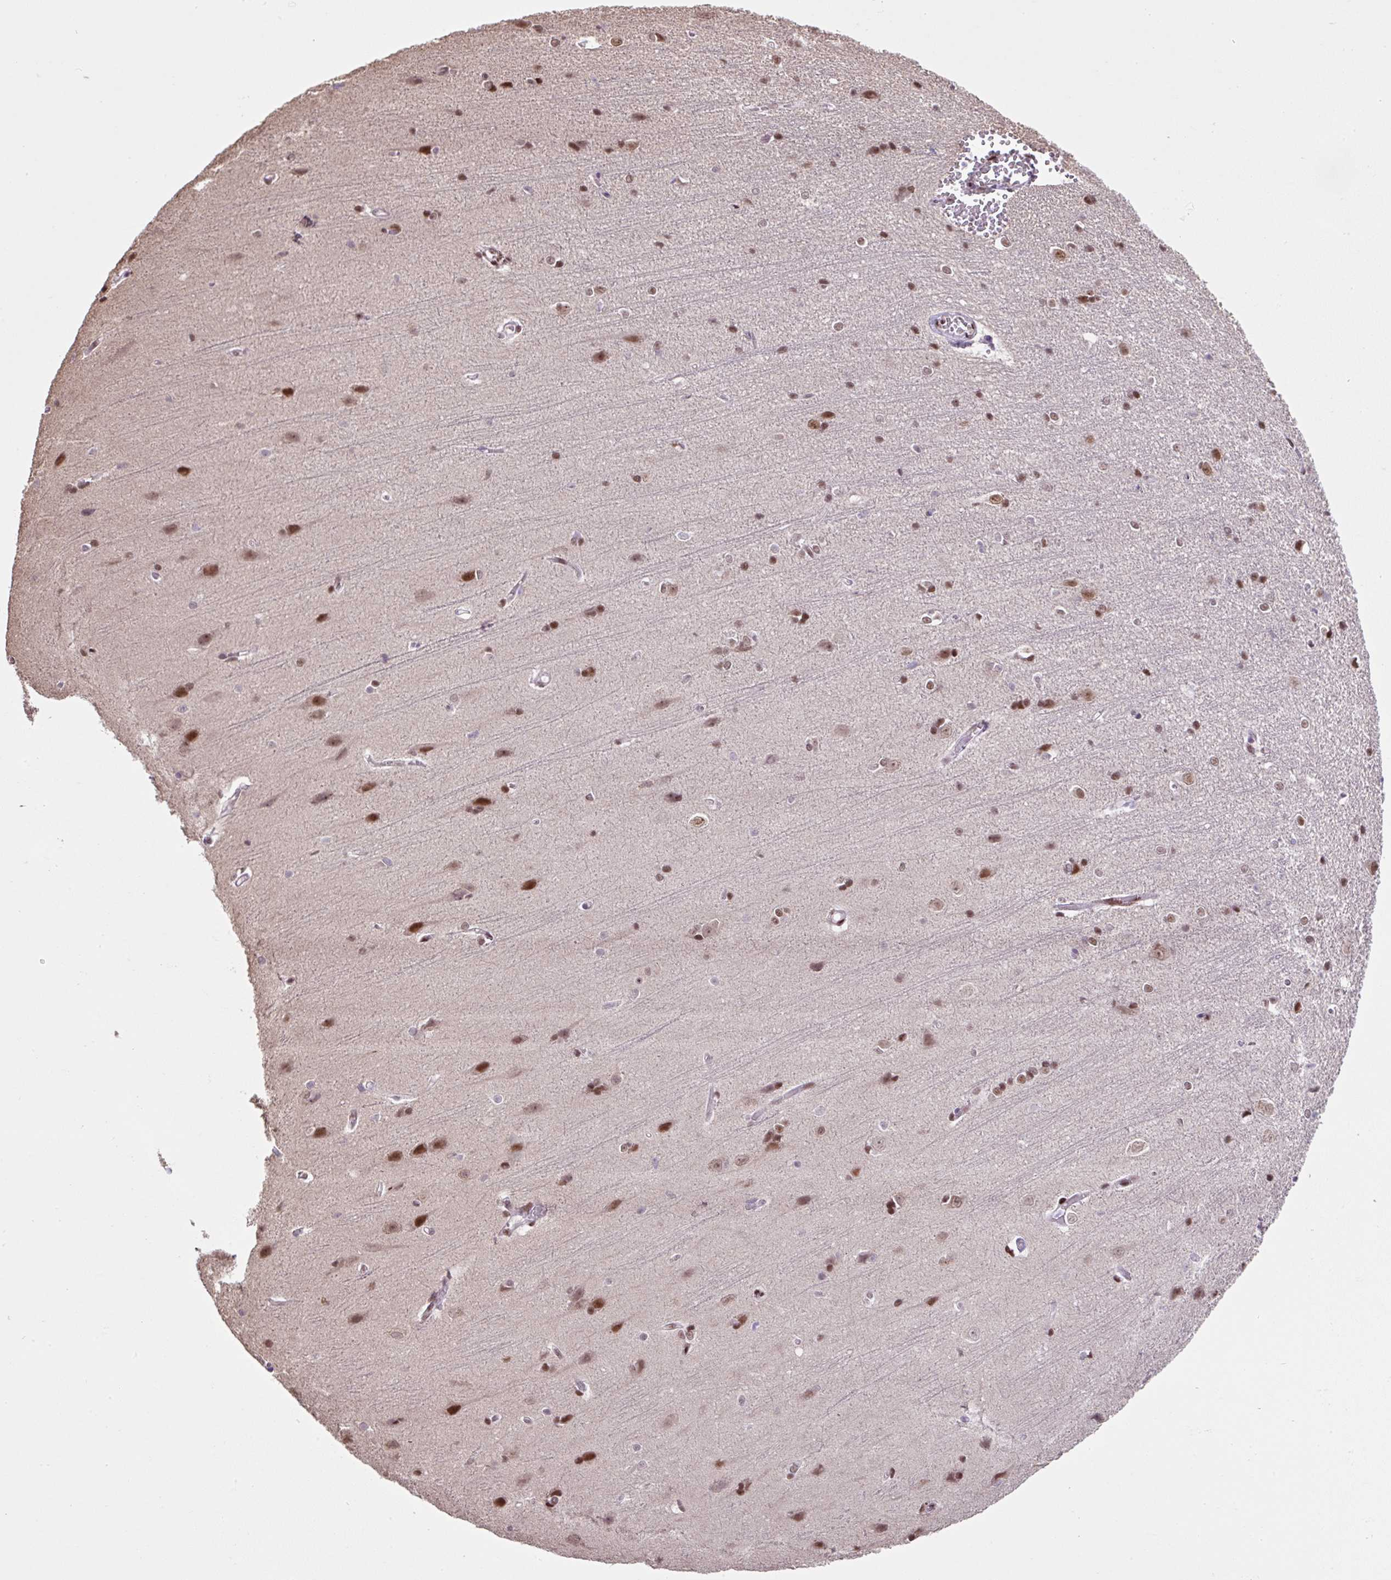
{"staining": {"intensity": "moderate", "quantity": "25%-75%", "location": "nuclear"}, "tissue": "cerebral cortex", "cell_type": "Endothelial cells", "image_type": "normal", "snomed": [{"axis": "morphology", "description": "Normal tissue, NOS"}, {"axis": "topography", "description": "Cerebral cortex"}], "caption": "IHC of unremarkable human cerebral cortex demonstrates medium levels of moderate nuclear expression in approximately 25%-75% of endothelial cells.", "gene": "TAF1A", "patient": {"sex": "male", "age": 37}}